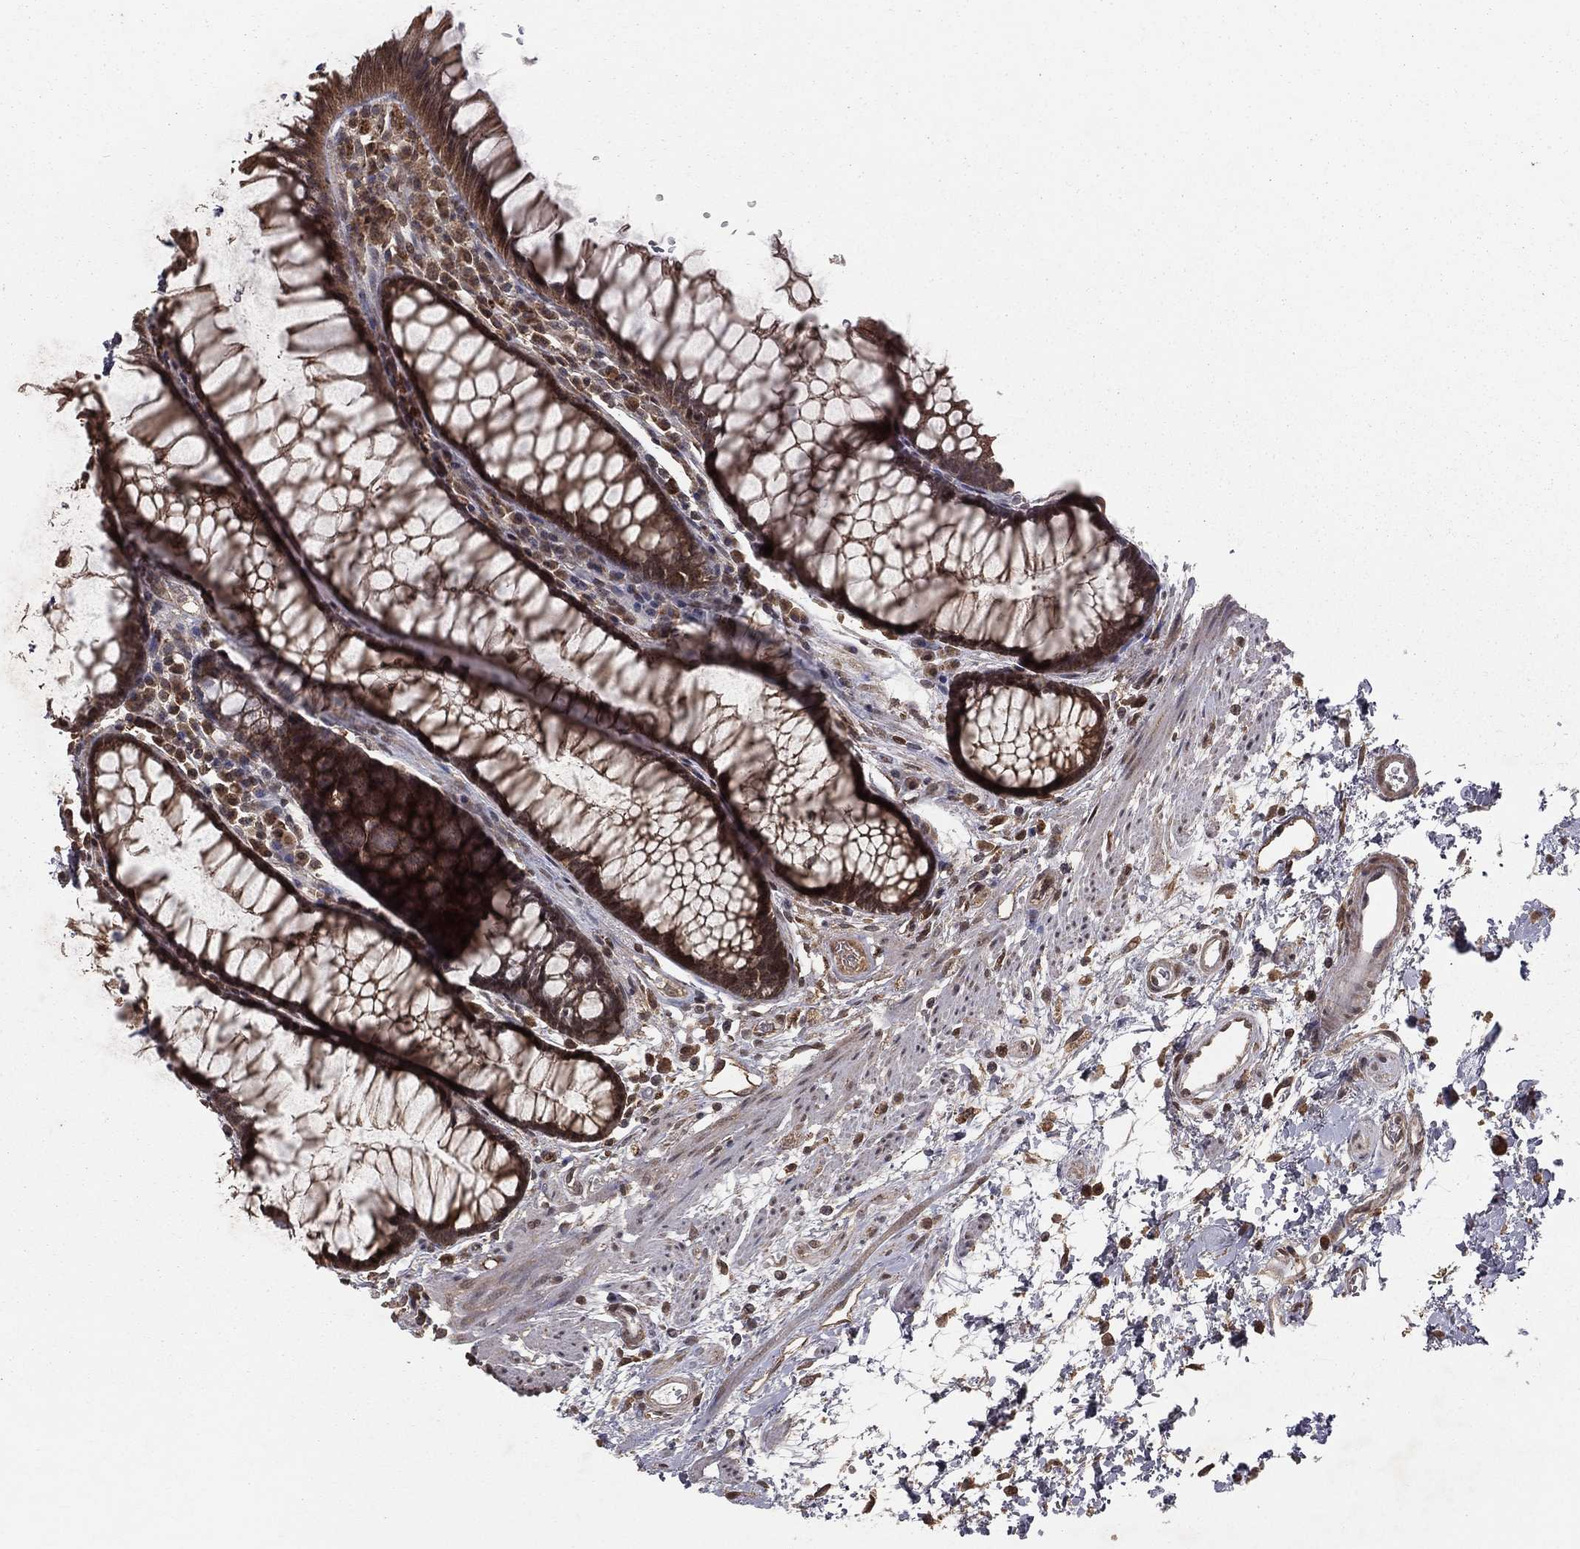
{"staining": {"intensity": "moderate", "quantity": ">75%", "location": "cytoplasmic/membranous"}, "tissue": "rectum", "cell_type": "Glandular cells", "image_type": "normal", "snomed": [{"axis": "morphology", "description": "Normal tissue, NOS"}, {"axis": "topography", "description": "Rectum"}], "caption": "Immunohistochemical staining of normal human rectum displays medium levels of moderate cytoplasmic/membranous expression in approximately >75% of glandular cells. (brown staining indicates protein expression, while blue staining denotes nuclei).", "gene": "ZDHHC15", "patient": {"sex": "female", "age": 68}}